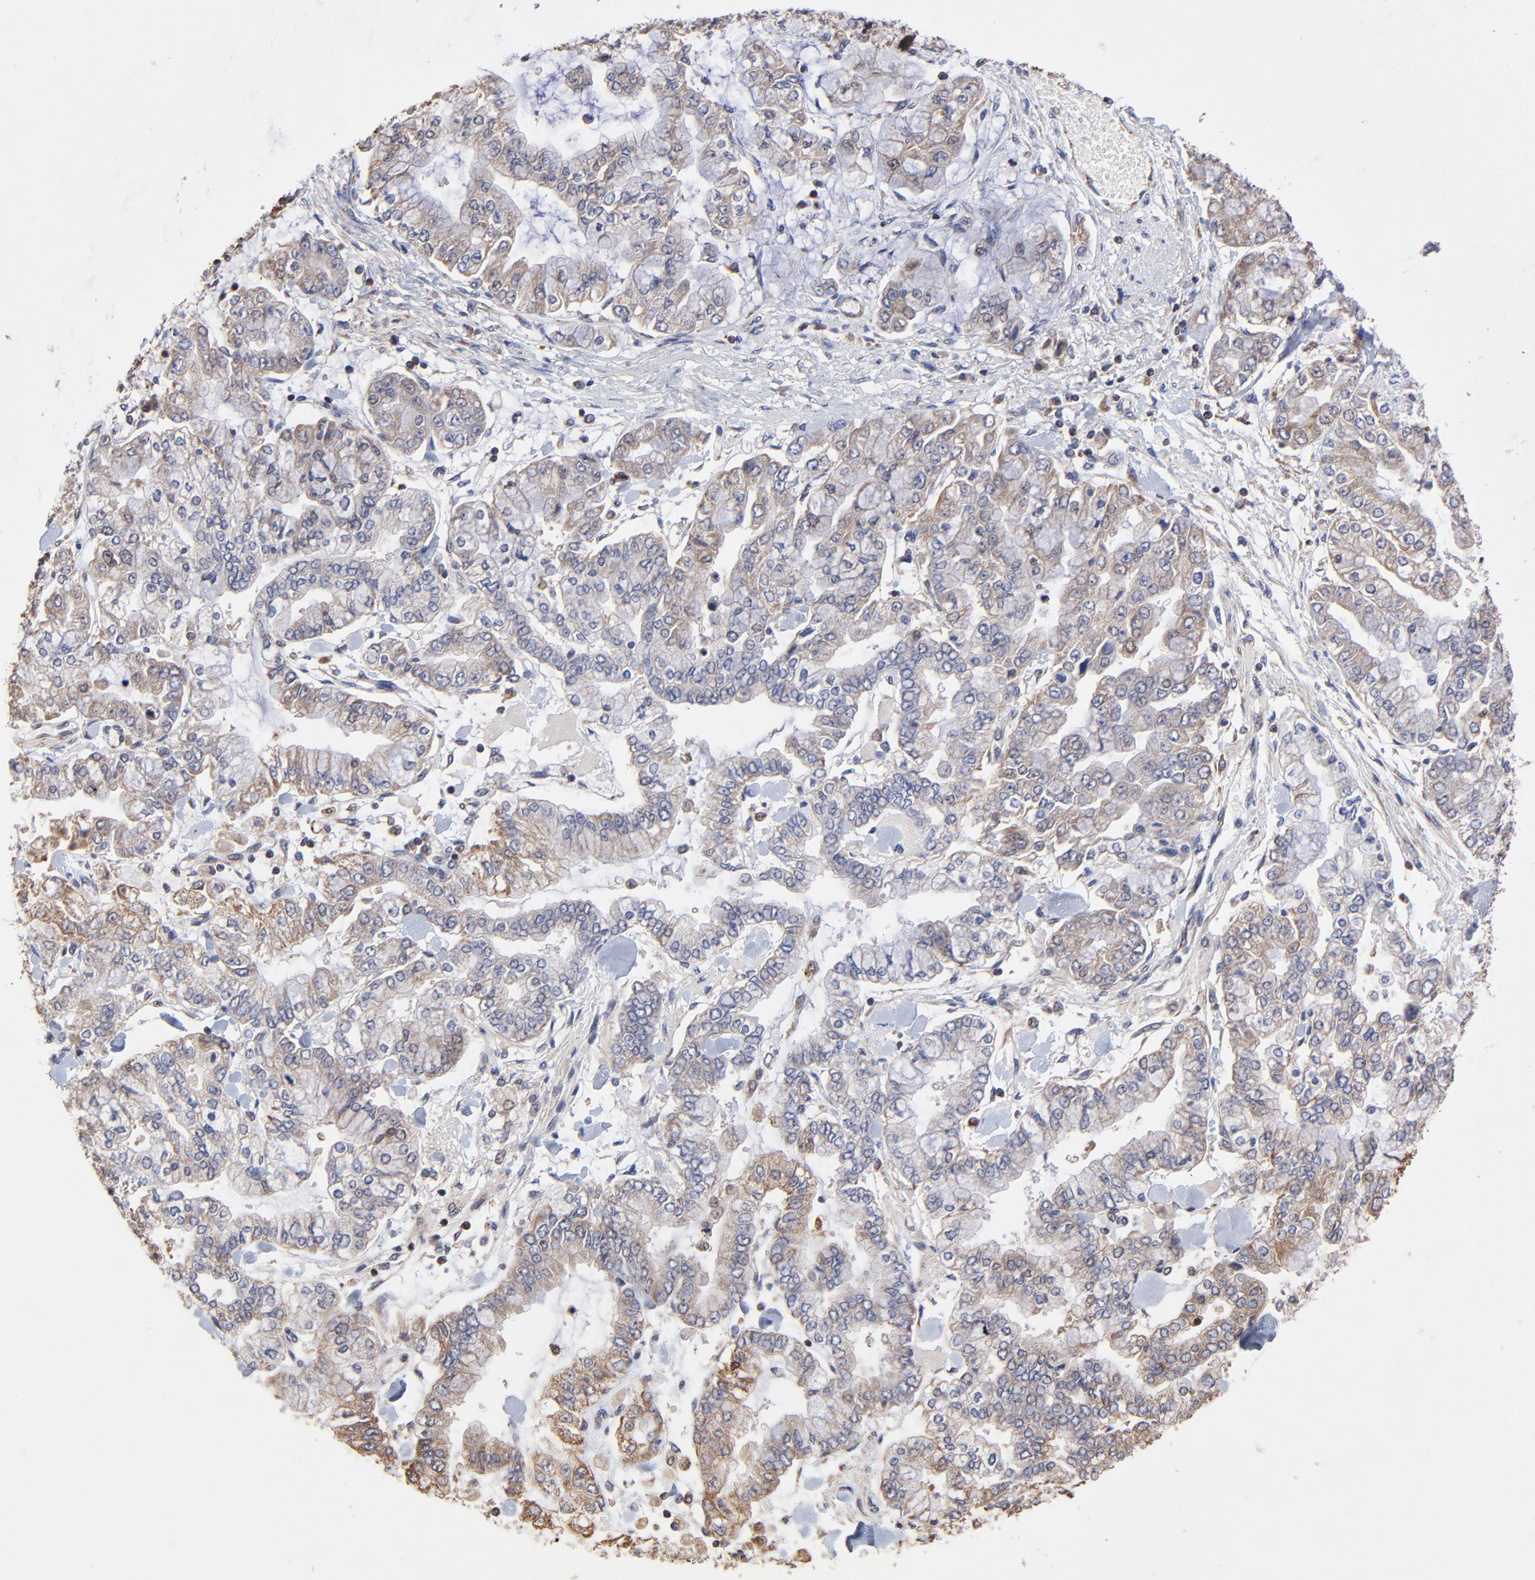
{"staining": {"intensity": "weak", "quantity": ">75%", "location": "cytoplasmic/membranous"}, "tissue": "stomach cancer", "cell_type": "Tumor cells", "image_type": "cancer", "snomed": [{"axis": "morphology", "description": "Normal tissue, NOS"}, {"axis": "morphology", "description": "Adenocarcinoma, NOS"}, {"axis": "topography", "description": "Stomach, upper"}, {"axis": "topography", "description": "Stomach"}], "caption": "An image of human stomach adenocarcinoma stained for a protein exhibits weak cytoplasmic/membranous brown staining in tumor cells. The staining is performed using DAB (3,3'-diaminobenzidine) brown chromogen to label protein expression. The nuclei are counter-stained blue using hematoxylin.", "gene": "SSBP1", "patient": {"sex": "male", "age": 76}}